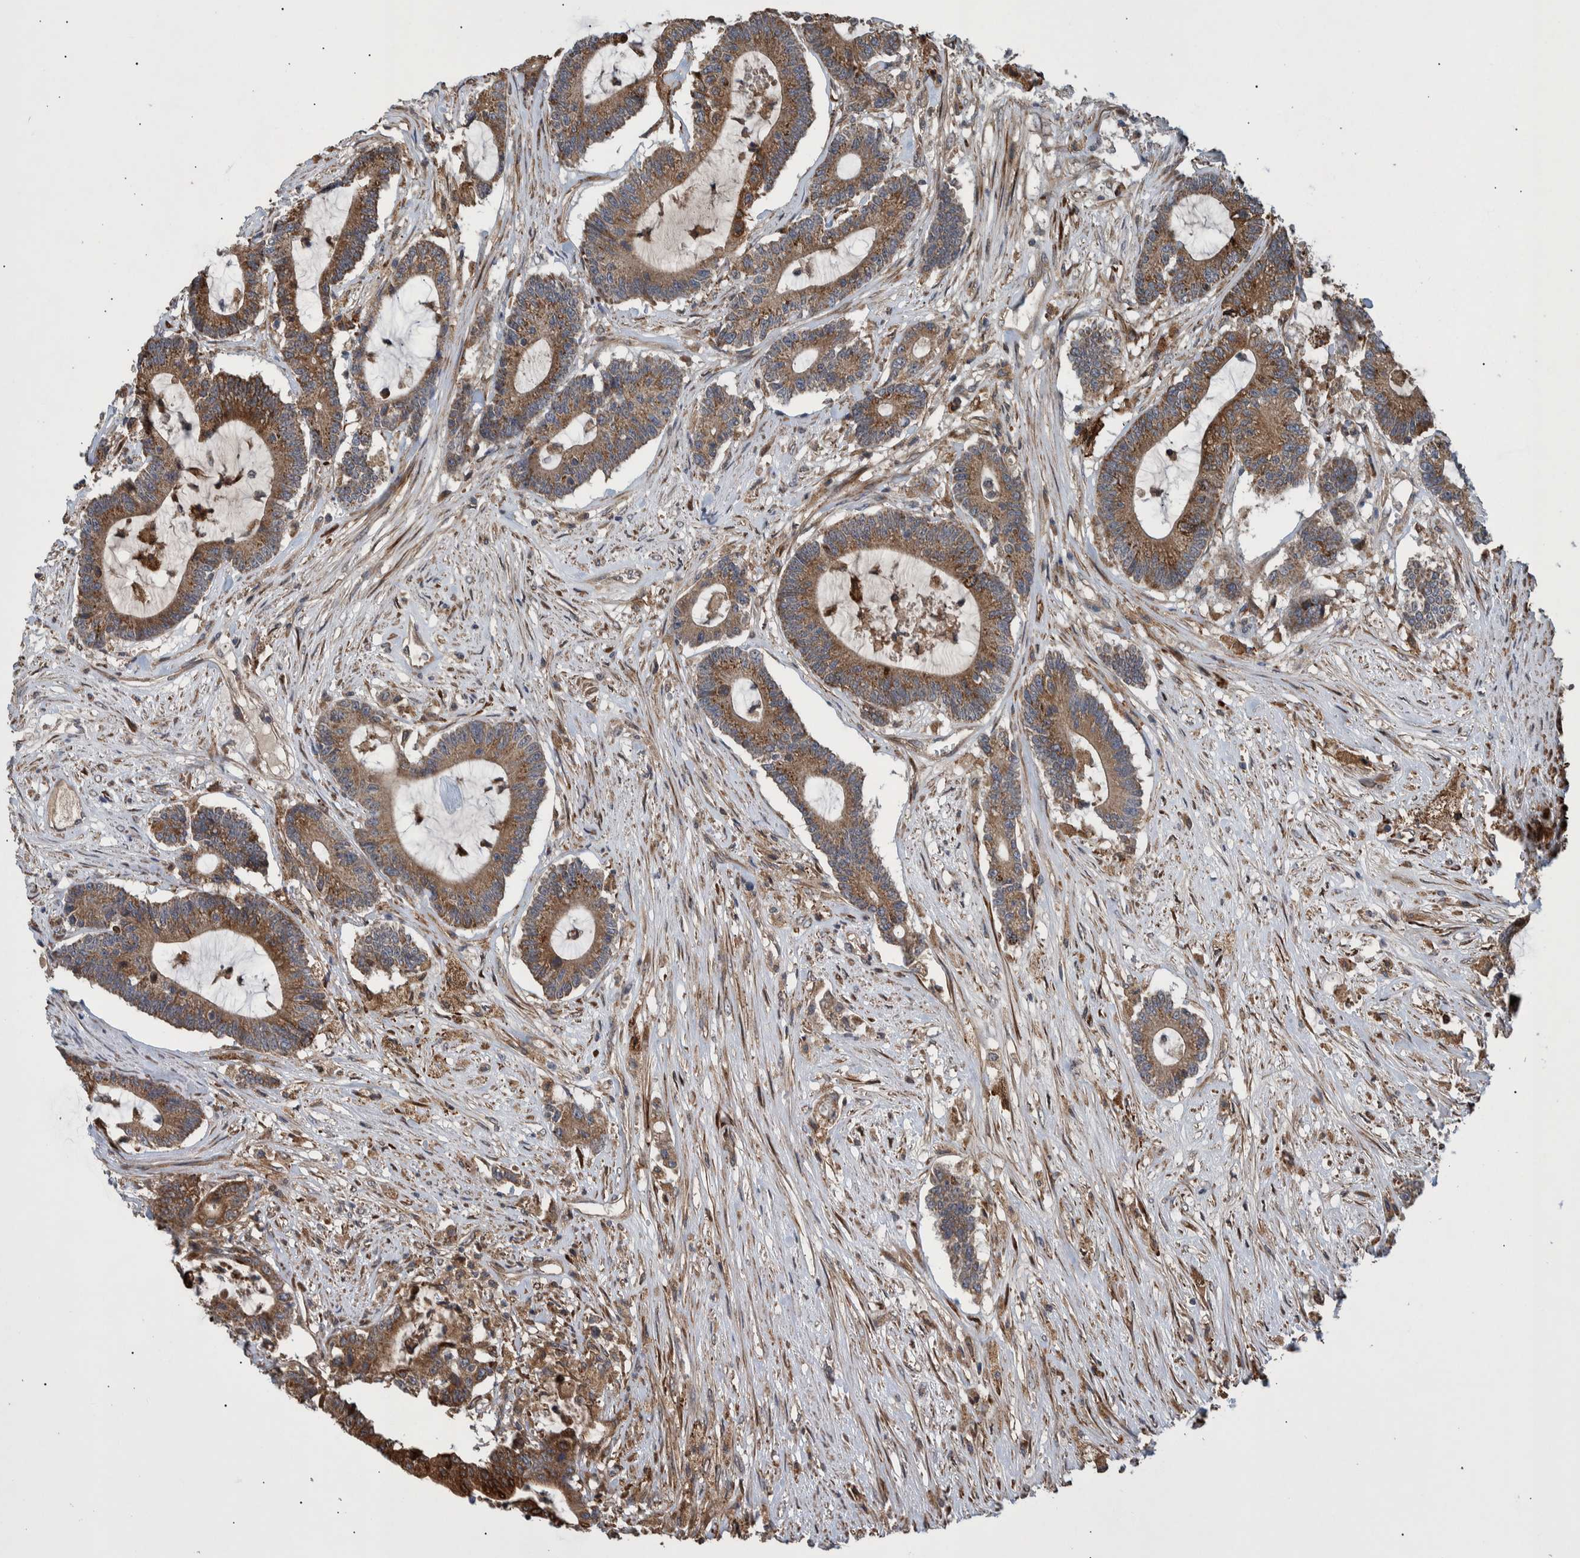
{"staining": {"intensity": "strong", "quantity": "25%-75%", "location": "cytoplasmic/membranous"}, "tissue": "colorectal cancer", "cell_type": "Tumor cells", "image_type": "cancer", "snomed": [{"axis": "morphology", "description": "Adenocarcinoma, NOS"}, {"axis": "topography", "description": "Colon"}], "caption": "About 25%-75% of tumor cells in colorectal adenocarcinoma display strong cytoplasmic/membranous protein positivity as visualized by brown immunohistochemical staining.", "gene": "B3GNTL1", "patient": {"sex": "female", "age": 84}}